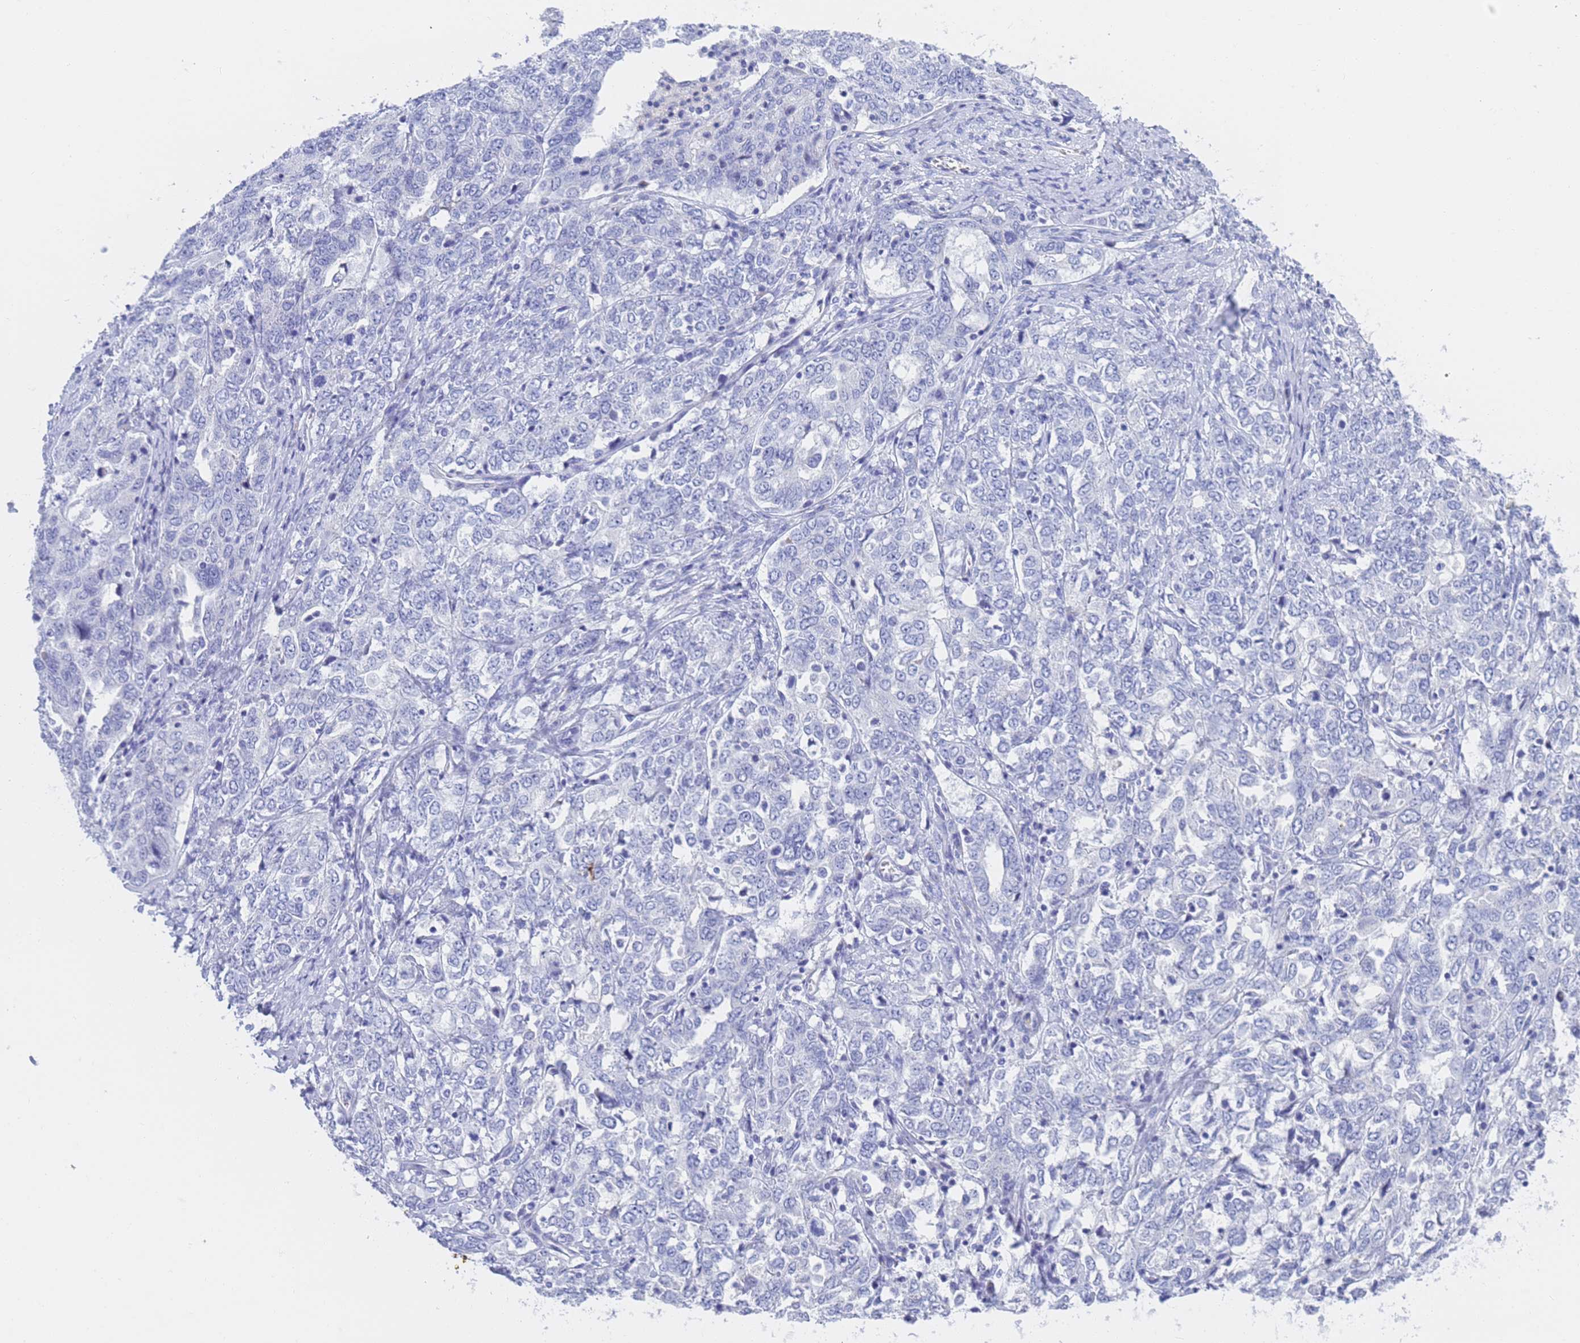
{"staining": {"intensity": "negative", "quantity": "none", "location": "none"}, "tissue": "ovarian cancer", "cell_type": "Tumor cells", "image_type": "cancer", "snomed": [{"axis": "morphology", "description": "Carcinoma, endometroid"}, {"axis": "topography", "description": "Ovary"}], "caption": "DAB immunohistochemical staining of ovarian endometroid carcinoma shows no significant positivity in tumor cells. Nuclei are stained in blue.", "gene": "STATH", "patient": {"sex": "female", "age": 62}}